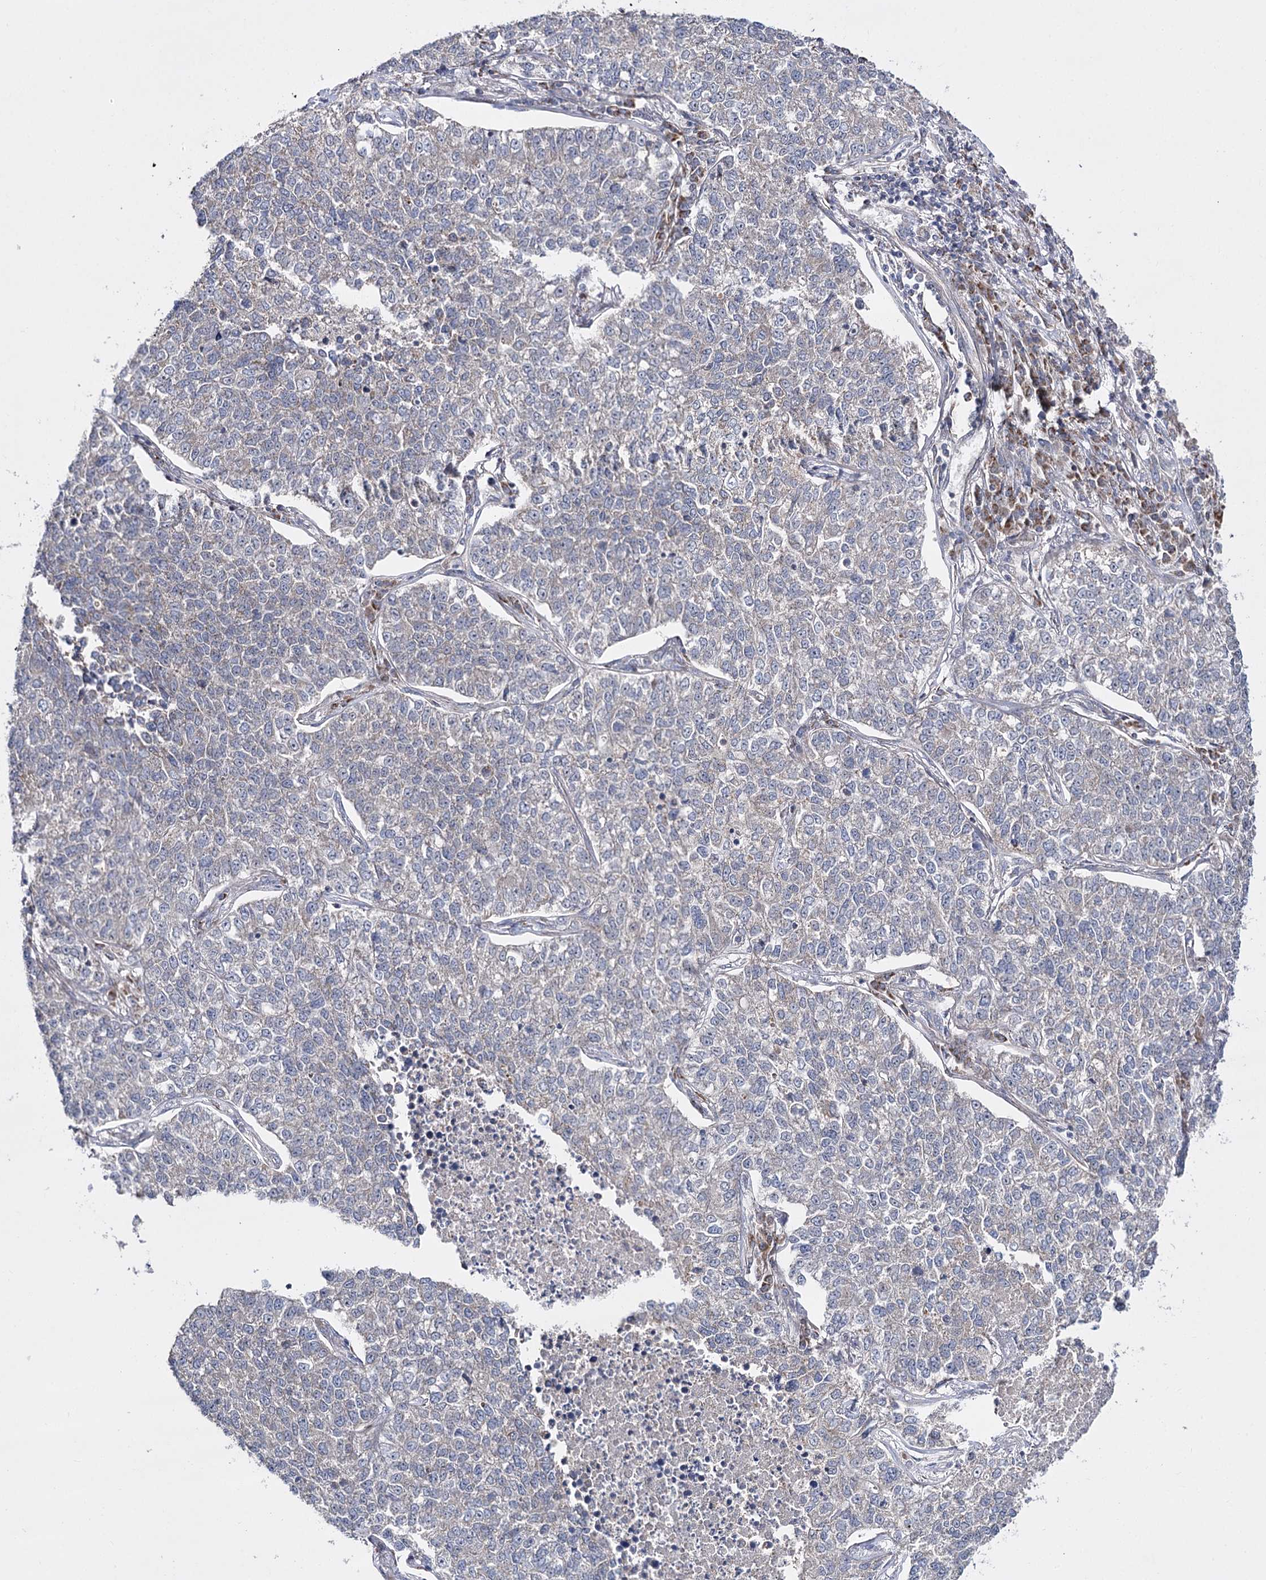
{"staining": {"intensity": "negative", "quantity": "none", "location": "none"}, "tissue": "lung cancer", "cell_type": "Tumor cells", "image_type": "cancer", "snomed": [{"axis": "morphology", "description": "Adenocarcinoma, NOS"}, {"axis": "topography", "description": "Lung"}], "caption": "Immunohistochemistry image of neoplastic tissue: human lung cancer (adenocarcinoma) stained with DAB demonstrates no significant protein positivity in tumor cells.", "gene": "NADK2", "patient": {"sex": "male", "age": 49}}